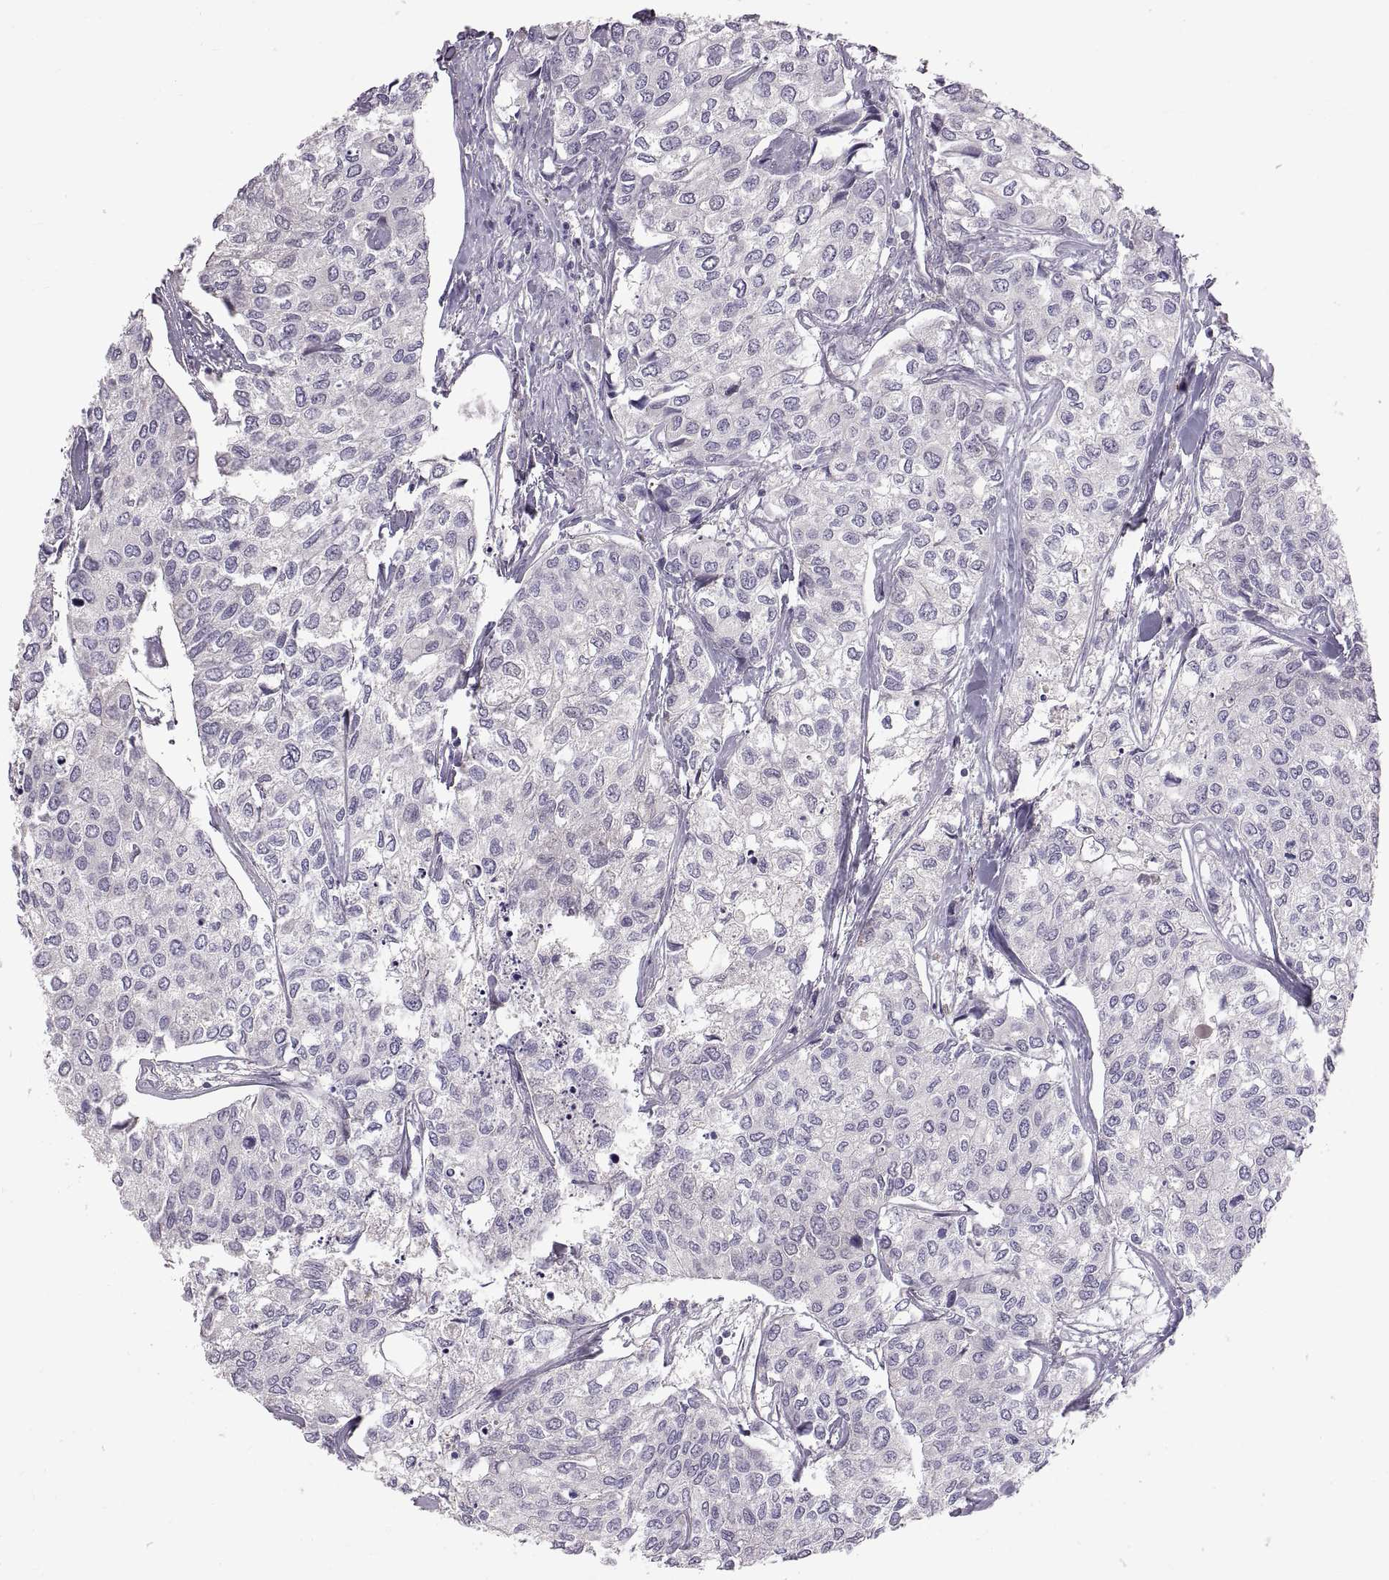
{"staining": {"intensity": "negative", "quantity": "none", "location": "none"}, "tissue": "urothelial cancer", "cell_type": "Tumor cells", "image_type": "cancer", "snomed": [{"axis": "morphology", "description": "Urothelial carcinoma, High grade"}, {"axis": "topography", "description": "Urinary bladder"}], "caption": "Immunohistochemistry of human urothelial cancer shows no positivity in tumor cells.", "gene": "WFDC8", "patient": {"sex": "male", "age": 73}}